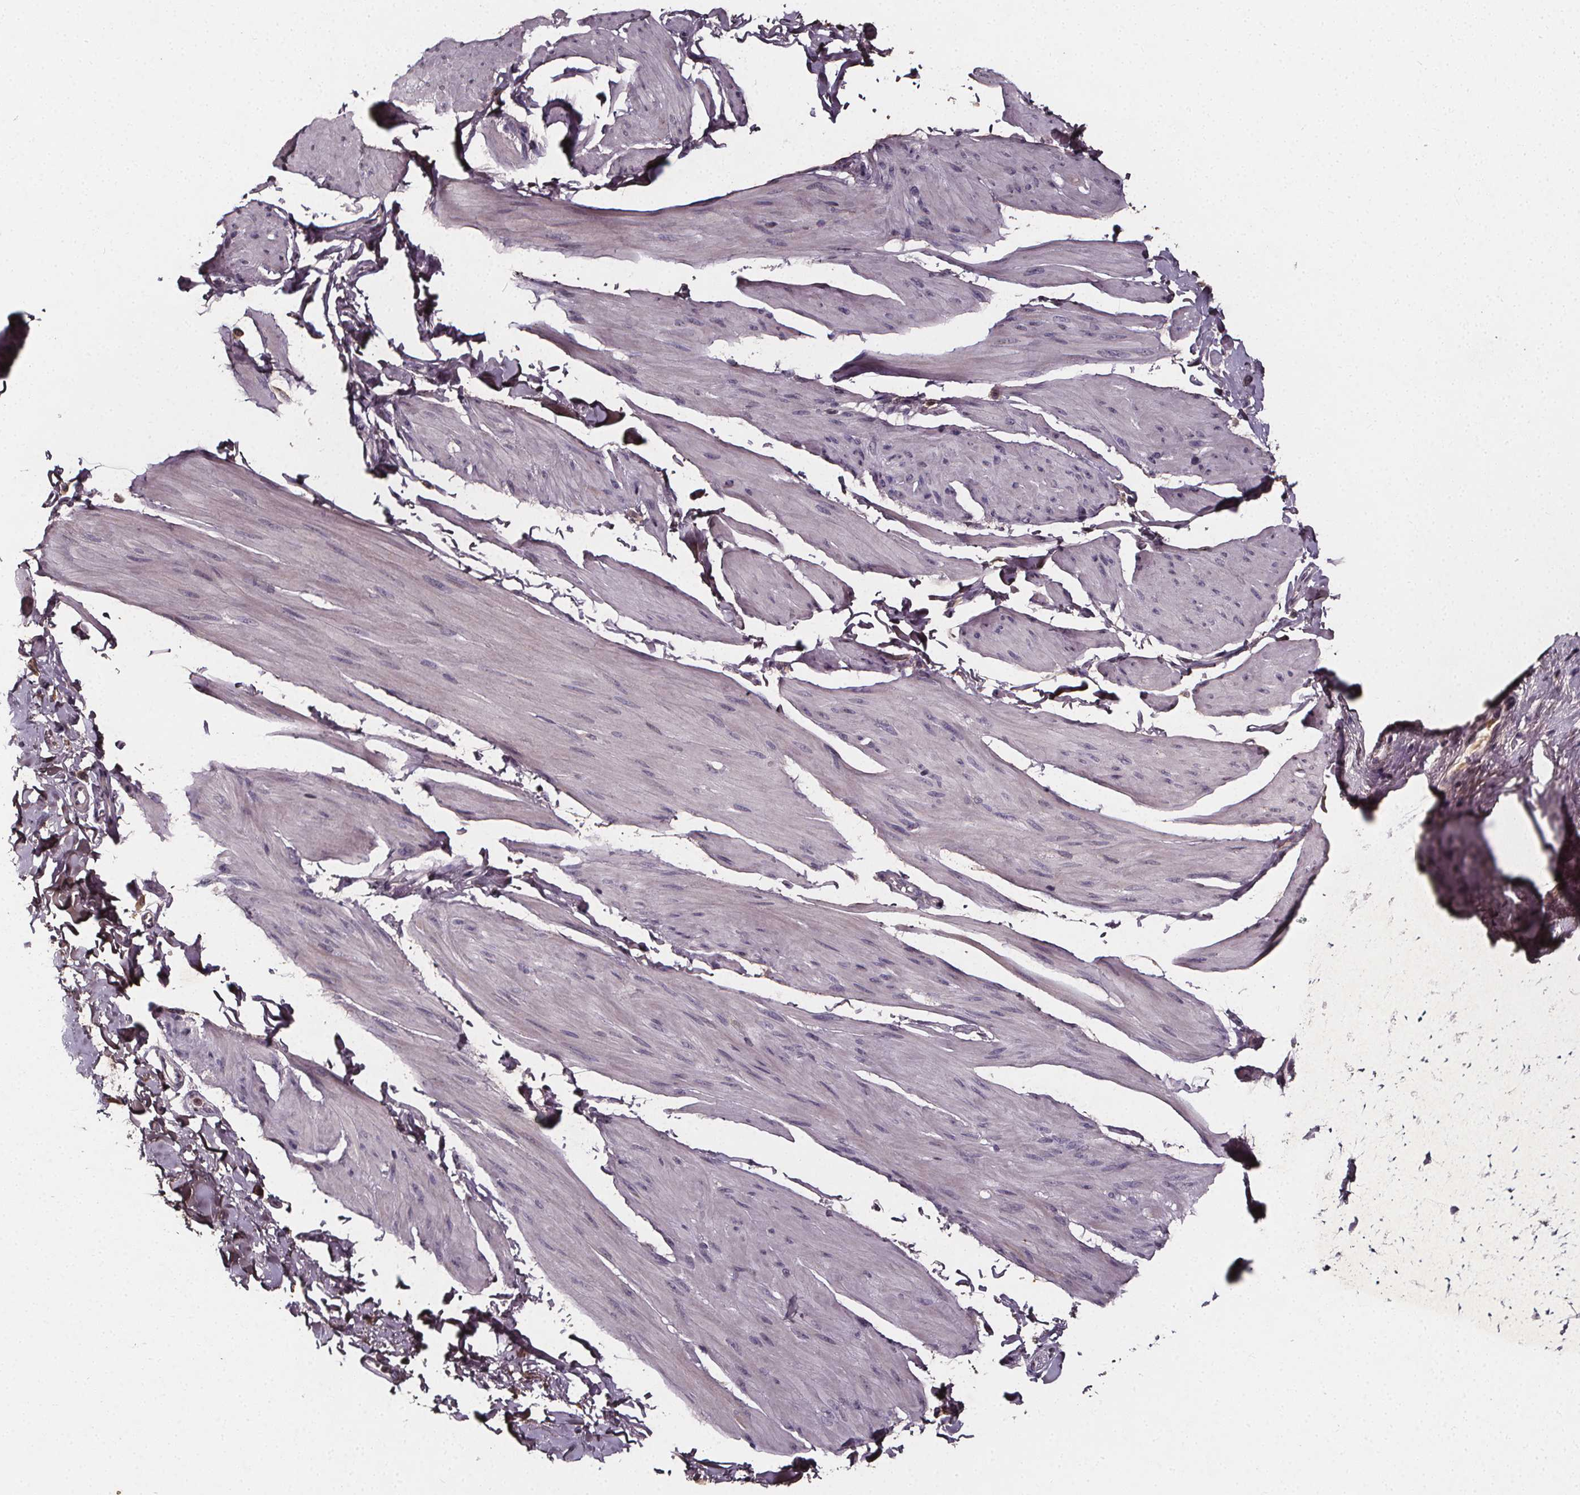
{"staining": {"intensity": "negative", "quantity": "none", "location": "none"}, "tissue": "smooth muscle", "cell_type": "Smooth muscle cells", "image_type": "normal", "snomed": [{"axis": "morphology", "description": "Normal tissue, NOS"}, {"axis": "topography", "description": "Adipose tissue"}, {"axis": "topography", "description": "Smooth muscle"}, {"axis": "topography", "description": "Peripheral nerve tissue"}], "caption": "High magnification brightfield microscopy of unremarkable smooth muscle stained with DAB (brown) and counterstained with hematoxylin (blue): smooth muscle cells show no significant positivity. (Stains: DAB immunohistochemistry with hematoxylin counter stain, Microscopy: brightfield microscopy at high magnification).", "gene": "SPAG8", "patient": {"sex": "male", "age": 83}}